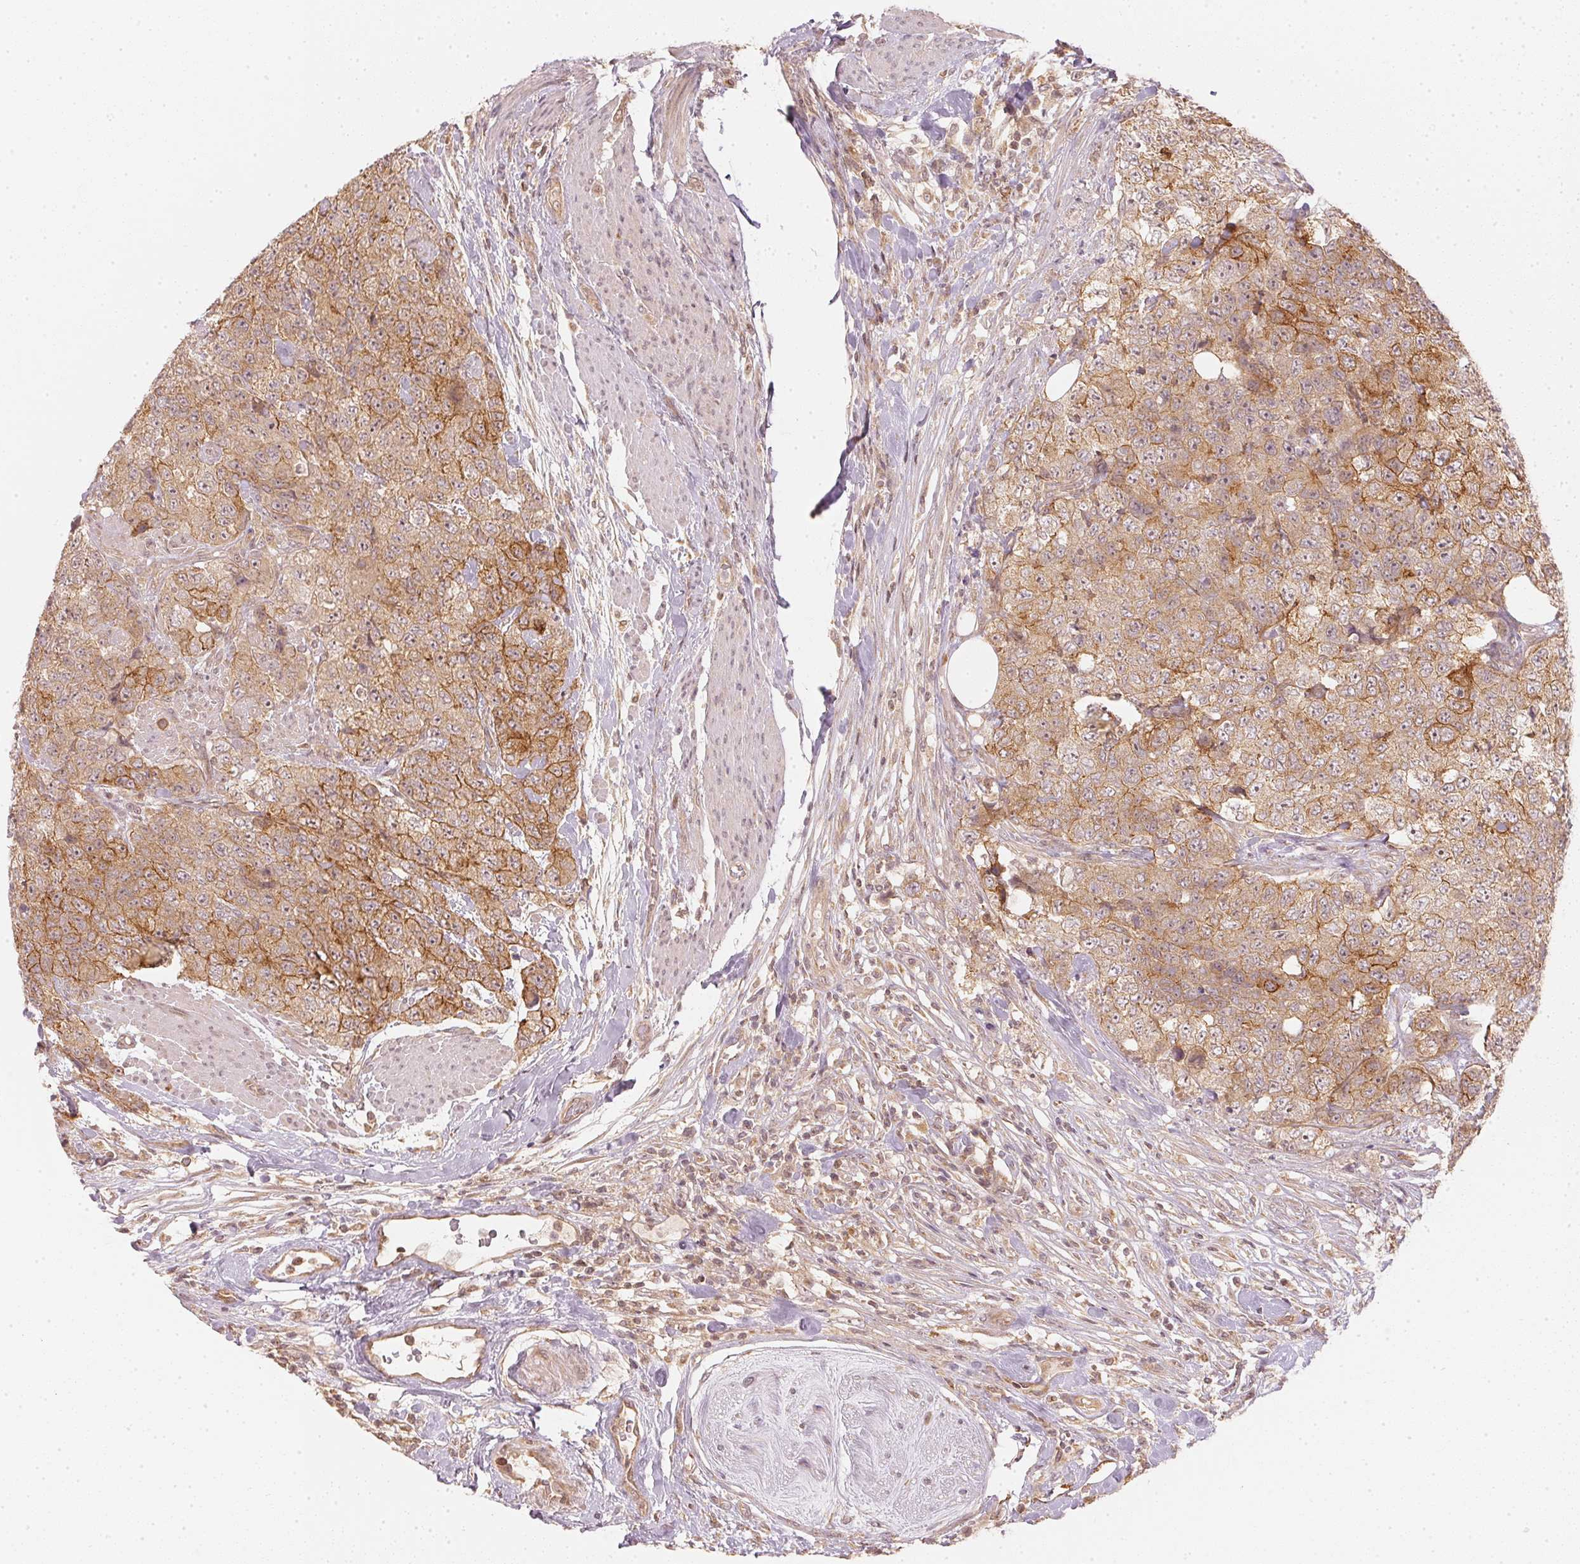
{"staining": {"intensity": "moderate", "quantity": "25%-75%", "location": "cytoplasmic/membranous,nuclear"}, "tissue": "urothelial cancer", "cell_type": "Tumor cells", "image_type": "cancer", "snomed": [{"axis": "morphology", "description": "Urothelial carcinoma, High grade"}, {"axis": "topography", "description": "Urinary bladder"}], "caption": "Urothelial cancer tissue displays moderate cytoplasmic/membranous and nuclear staining in approximately 25%-75% of tumor cells", "gene": "WDR54", "patient": {"sex": "female", "age": 78}}